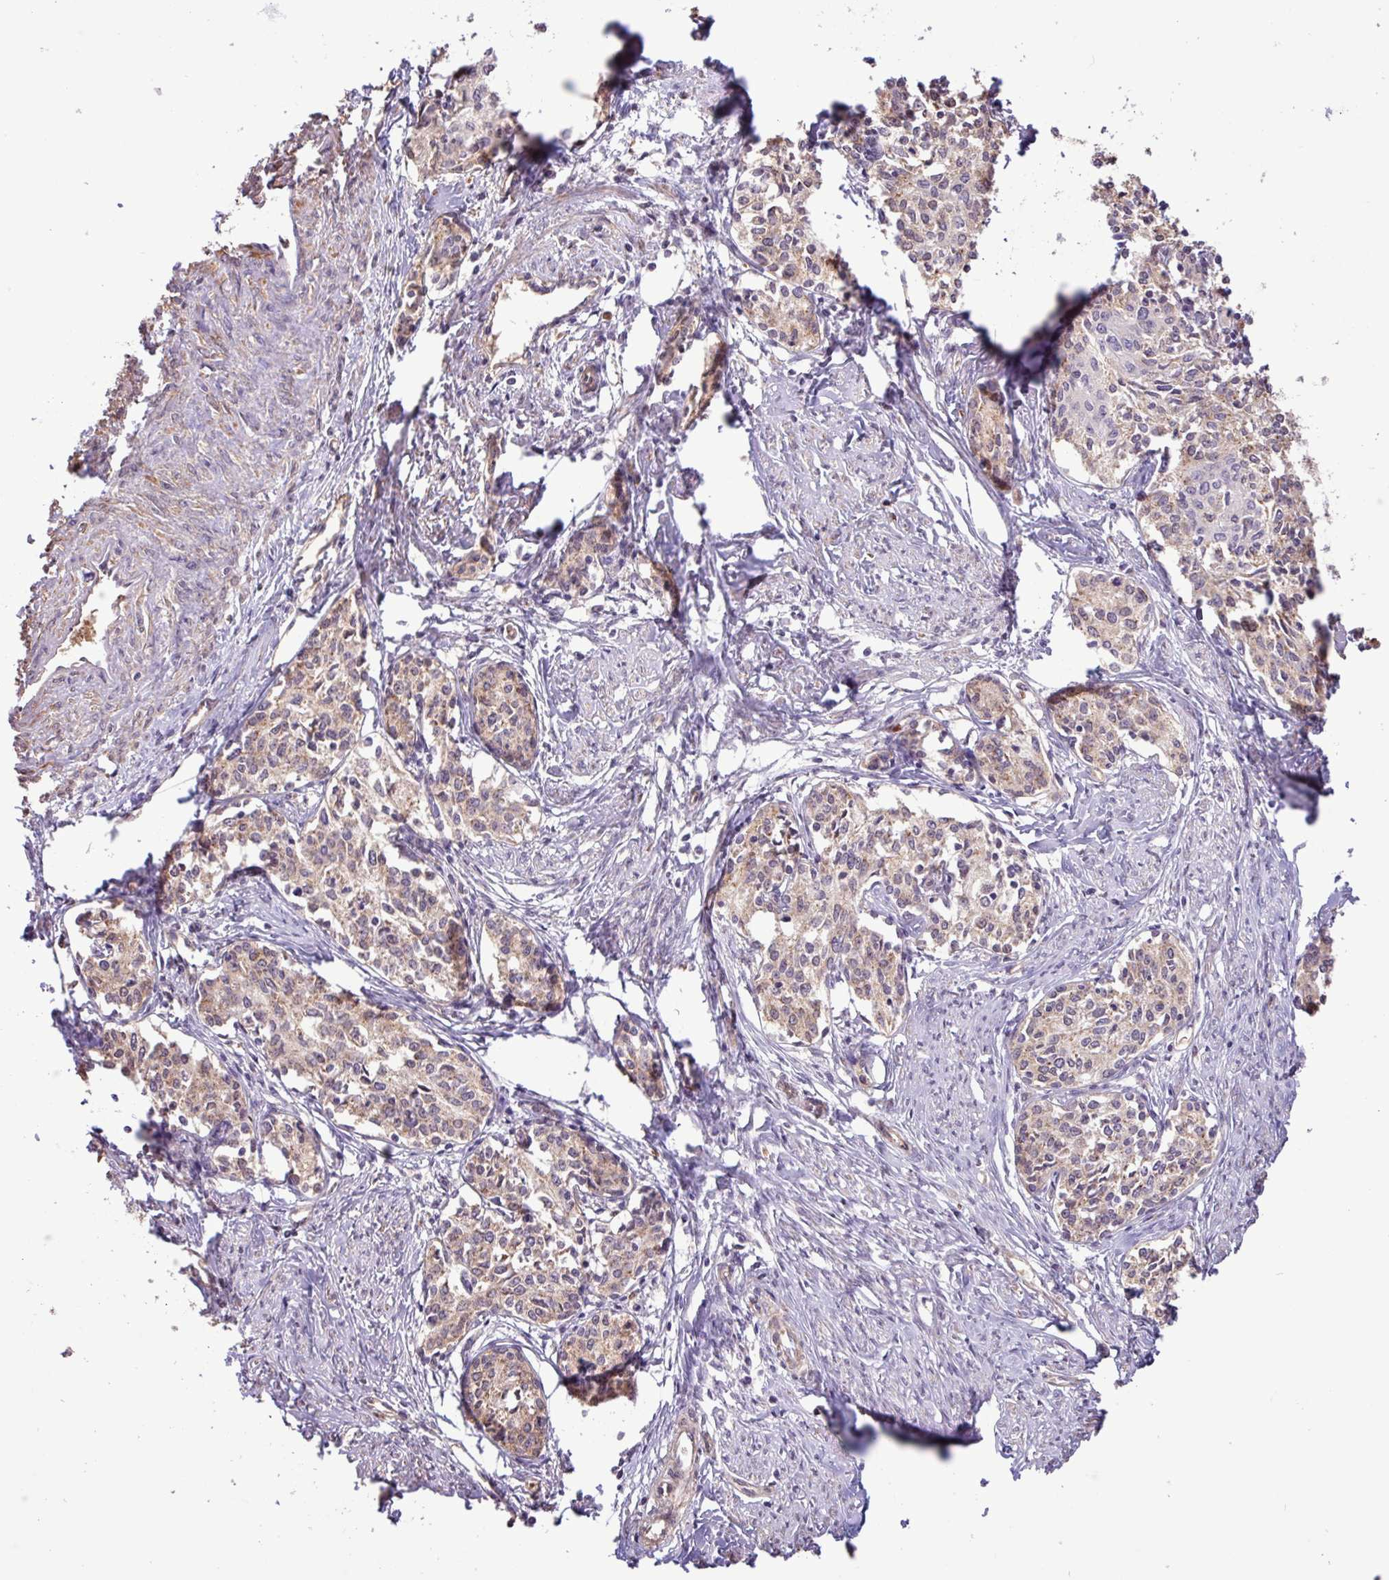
{"staining": {"intensity": "weak", "quantity": ">75%", "location": "cytoplasmic/membranous"}, "tissue": "cervical cancer", "cell_type": "Tumor cells", "image_type": "cancer", "snomed": [{"axis": "morphology", "description": "Squamous cell carcinoma, NOS"}, {"axis": "morphology", "description": "Adenocarcinoma, NOS"}, {"axis": "topography", "description": "Cervix"}], "caption": "Approximately >75% of tumor cells in human cervical cancer (squamous cell carcinoma) demonstrate weak cytoplasmic/membranous protein expression as visualized by brown immunohistochemical staining.", "gene": "CHST11", "patient": {"sex": "female", "age": 52}}